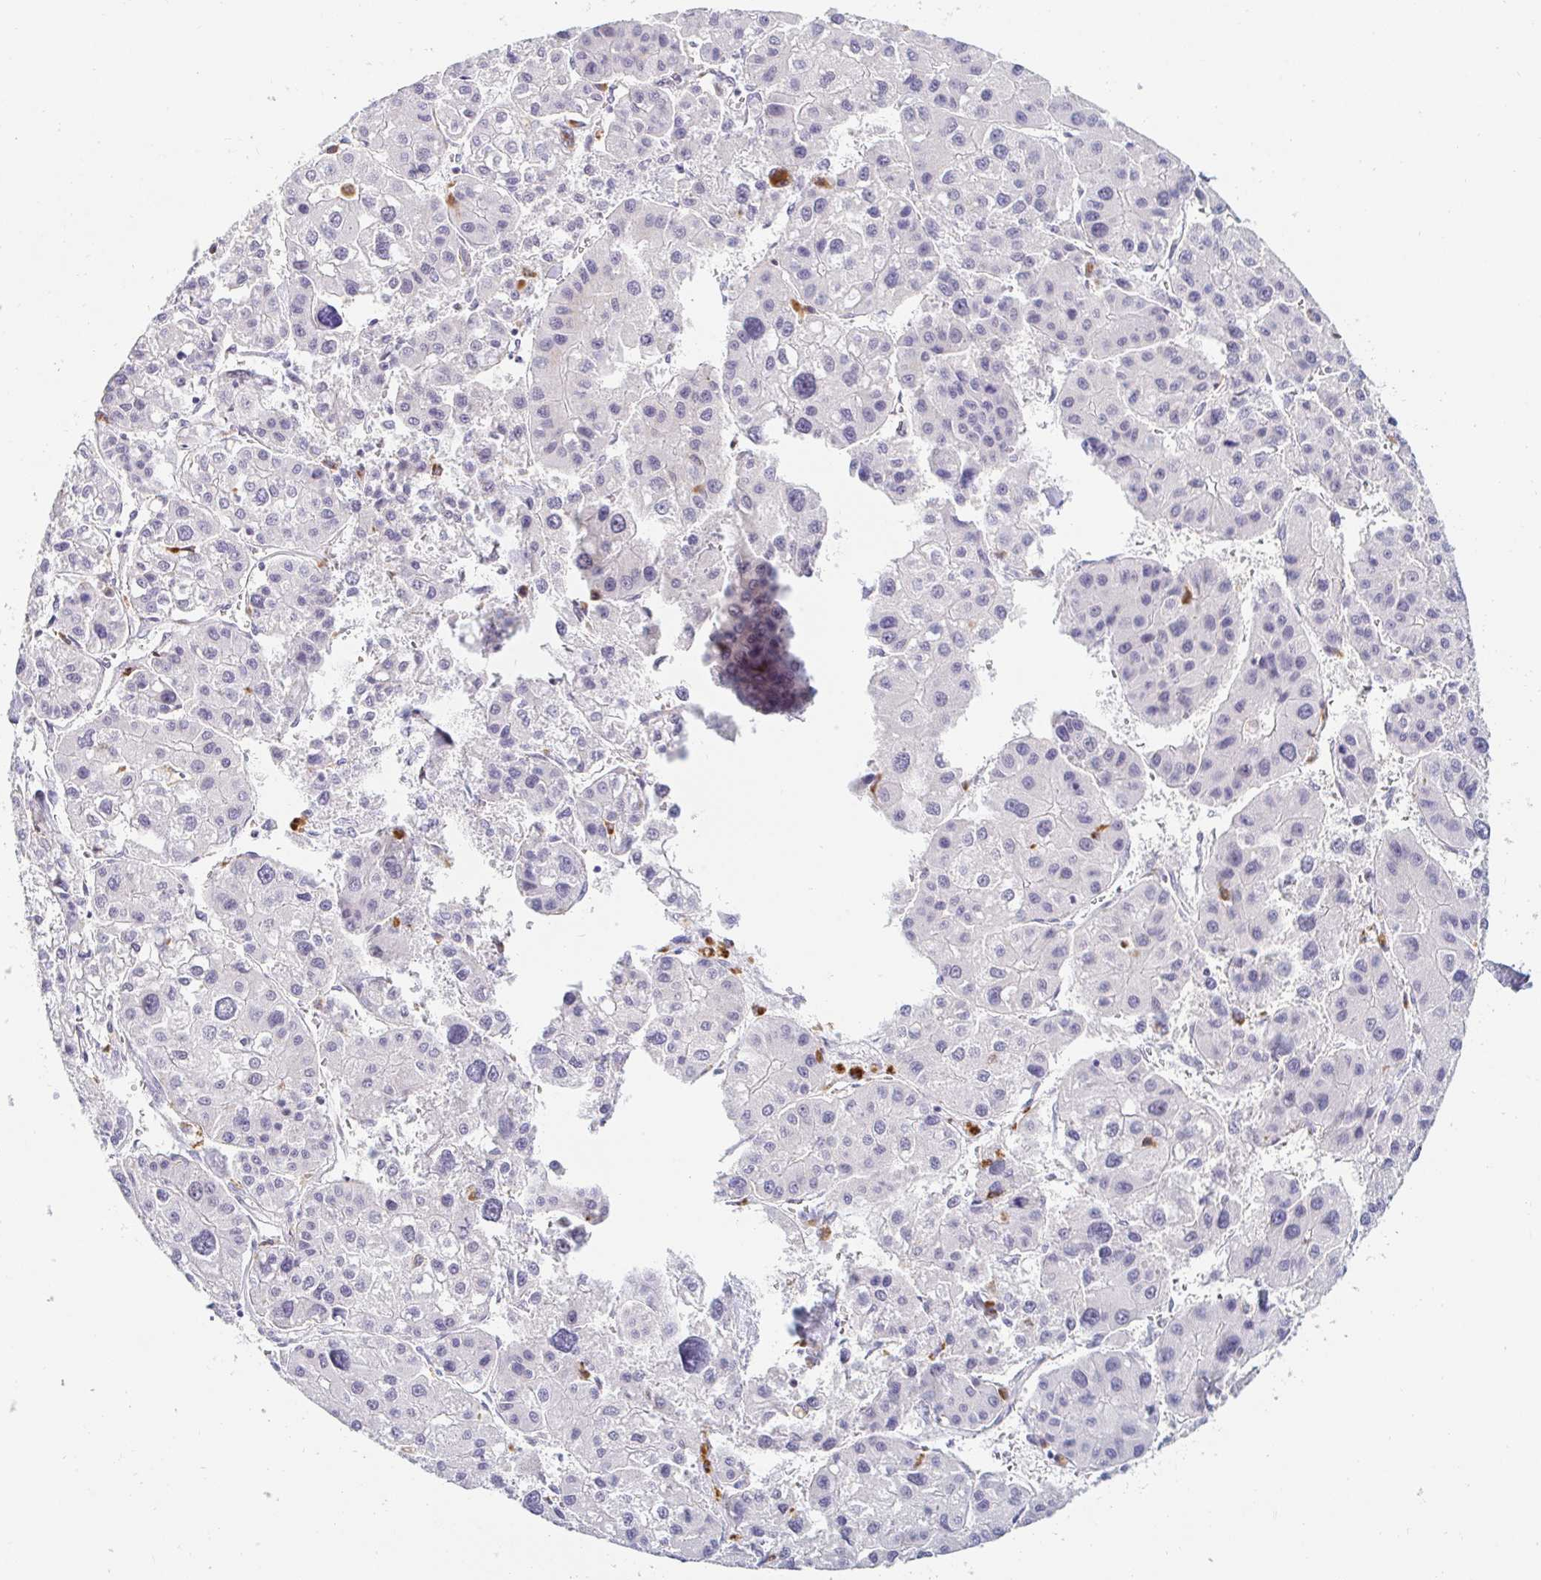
{"staining": {"intensity": "negative", "quantity": "none", "location": "none"}, "tissue": "liver cancer", "cell_type": "Tumor cells", "image_type": "cancer", "snomed": [{"axis": "morphology", "description": "Carcinoma, Hepatocellular, NOS"}, {"axis": "topography", "description": "Liver"}], "caption": "This is an IHC micrograph of human liver cancer (hepatocellular carcinoma). There is no expression in tumor cells.", "gene": "OR51D1", "patient": {"sex": "male", "age": 73}}